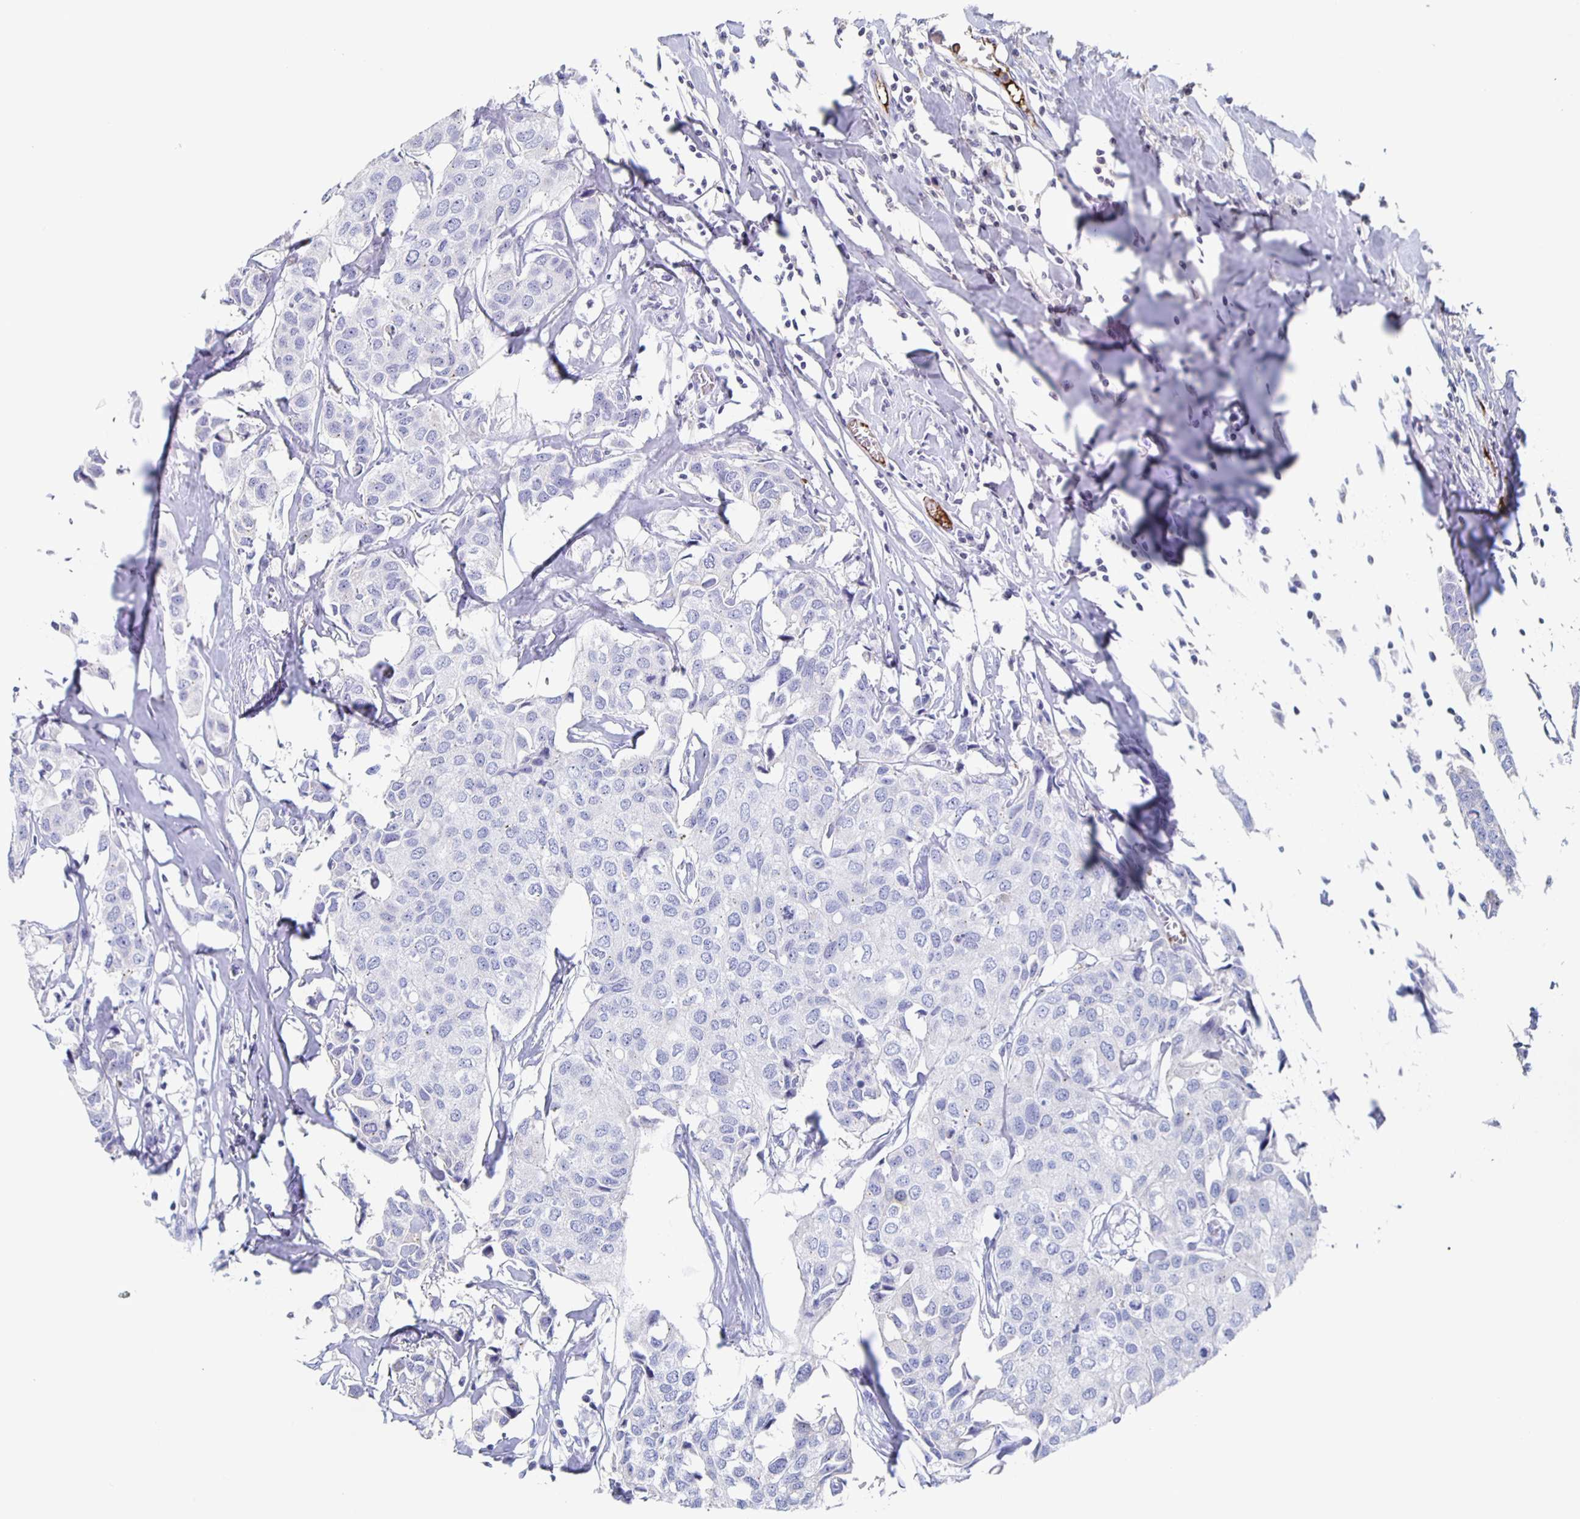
{"staining": {"intensity": "negative", "quantity": "none", "location": "none"}, "tissue": "breast cancer", "cell_type": "Tumor cells", "image_type": "cancer", "snomed": [{"axis": "morphology", "description": "Duct carcinoma"}, {"axis": "topography", "description": "Breast"}], "caption": "Protein analysis of breast cancer (invasive ductal carcinoma) displays no significant positivity in tumor cells. Nuclei are stained in blue.", "gene": "FGA", "patient": {"sex": "female", "age": 80}}